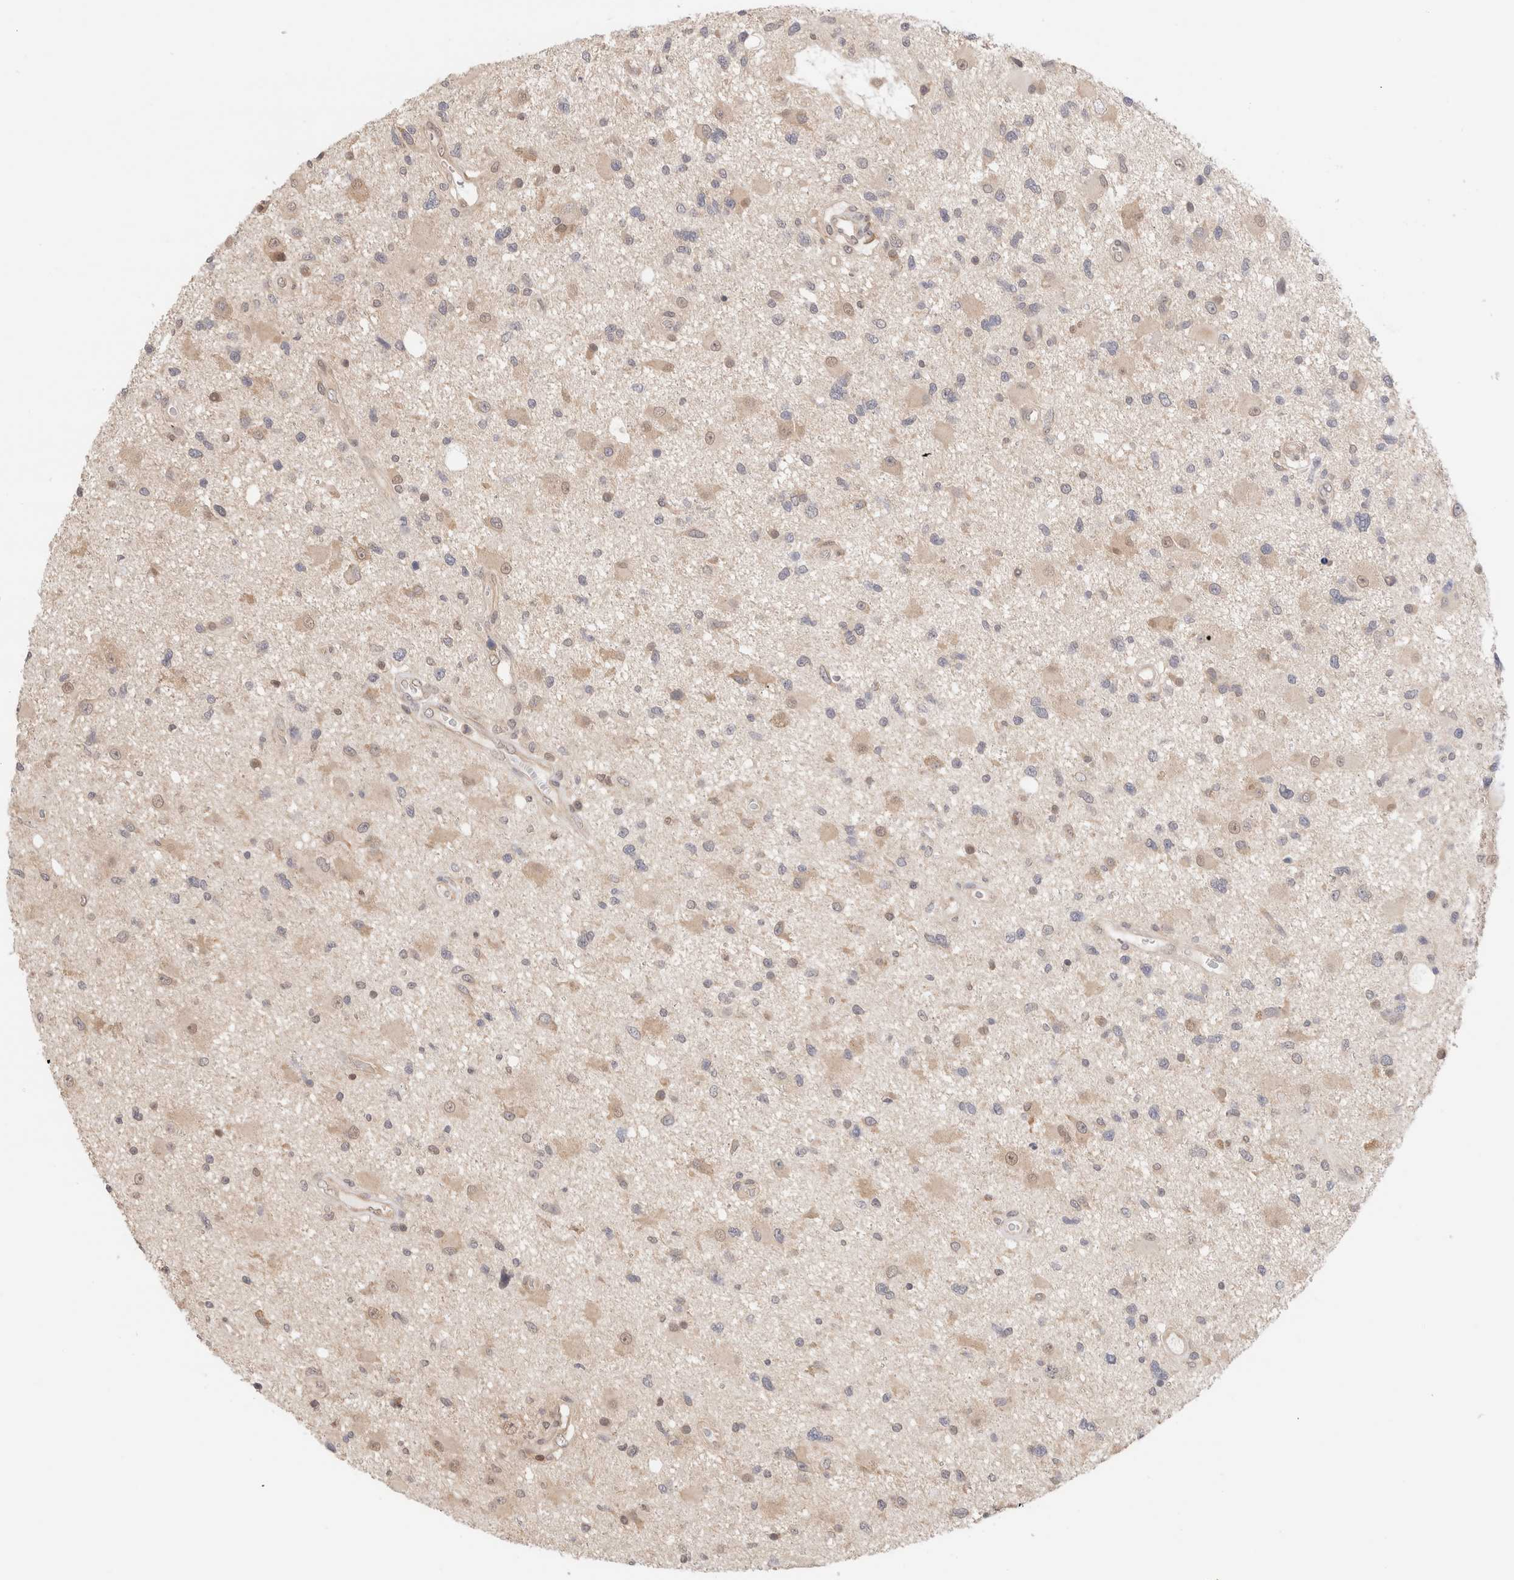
{"staining": {"intensity": "moderate", "quantity": "<25%", "location": "cytoplasmic/membranous"}, "tissue": "glioma", "cell_type": "Tumor cells", "image_type": "cancer", "snomed": [{"axis": "morphology", "description": "Glioma, malignant, High grade"}, {"axis": "topography", "description": "Brain"}], "caption": "Glioma was stained to show a protein in brown. There is low levels of moderate cytoplasmic/membranous staining in about <25% of tumor cells. (Brightfield microscopy of DAB IHC at high magnification).", "gene": "C17orf97", "patient": {"sex": "male", "age": 33}}